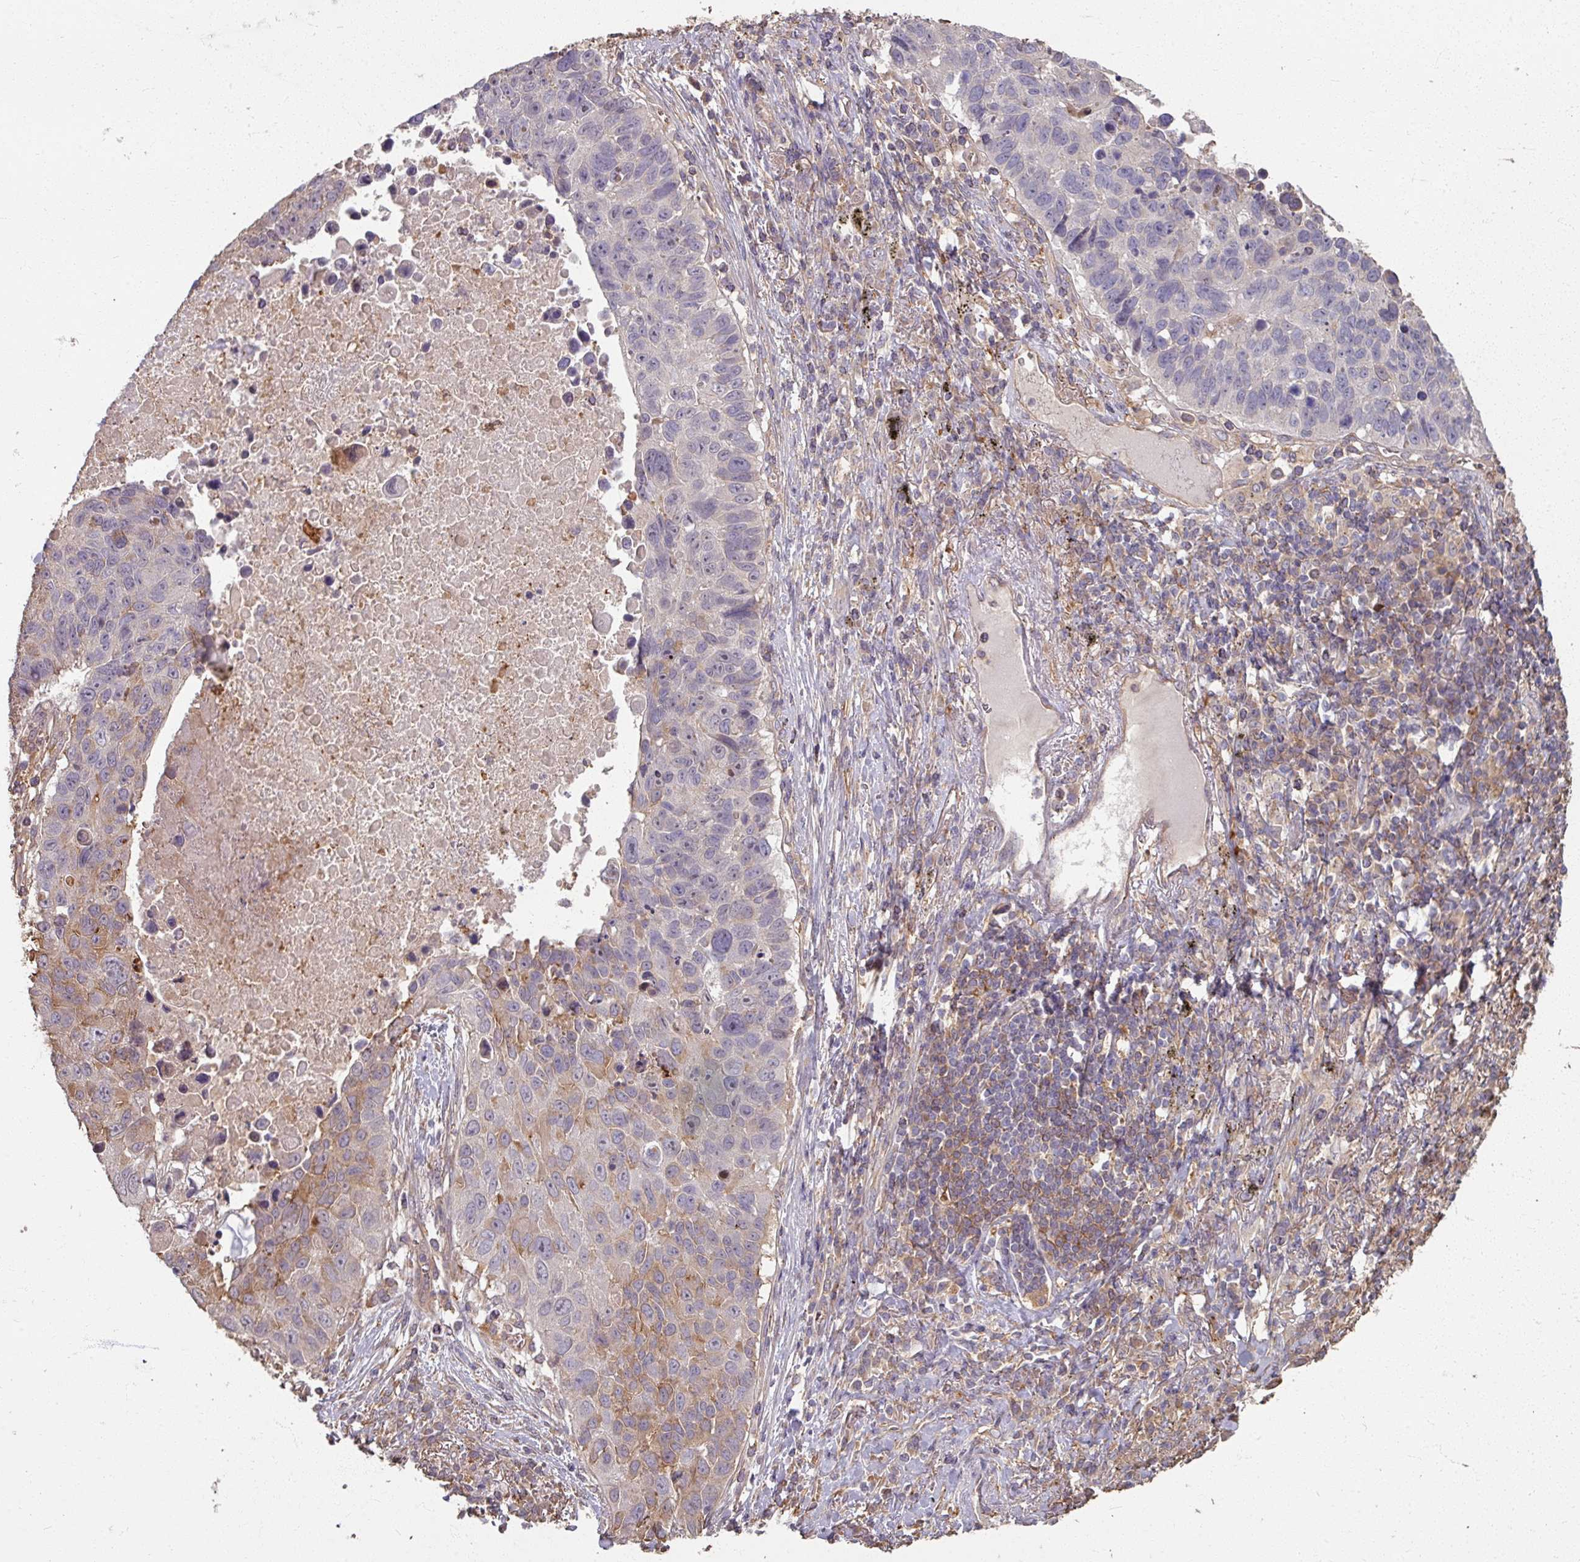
{"staining": {"intensity": "moderate", "quantity": "<25%", "location": "cytoplasmic/membranous"}, "tissue": "lung cancer", "cell_type": "Tumor cells", "image_type": "cancer", "snomed": [{"axis": "morphology", "description": "Squamous cell carcinoma, NOS"}, {"axis": "topography", "description": "Lung"}], "caption": "Tumor cells exhibit low levels of moderate cytoplasmic/membranous positivity in about <25% of cells in squamous cell carcinoma (lung).", "gene": "CCDC68", "patient": {"sex": "male", "age": 66}}